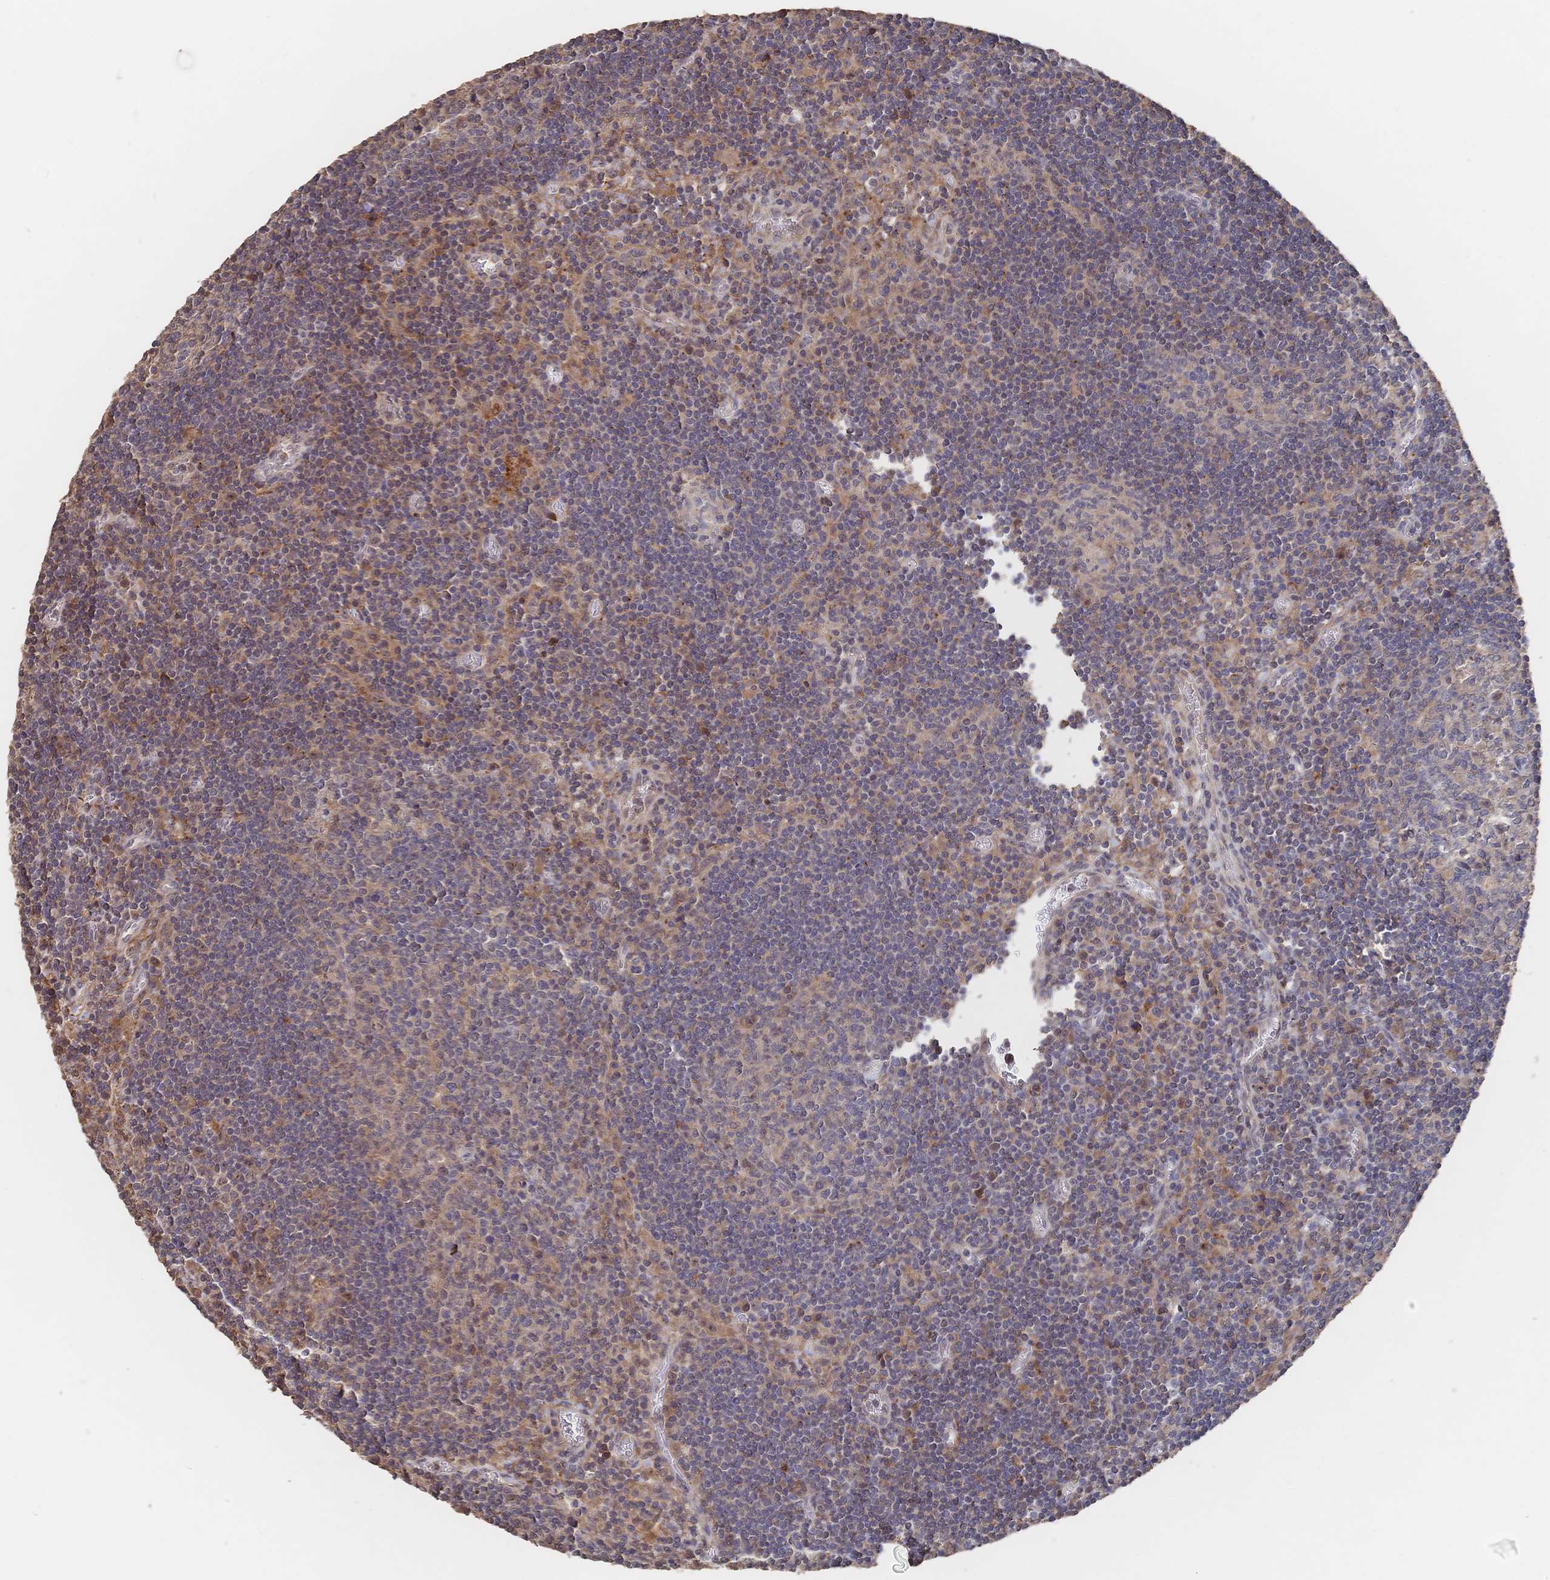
{"staining": {"intensity": "negative", "quantity": "none", "location": "none"}, "tissue": "lymph node", "cell_type": "Germinal center cells", "image_type": "normal", "snomed": [{"axis": "morphology", "description": "Normal tissue, NOS"}, {"axis": "topography", "description": "Lymph node"}], "caption": "IHC histopathology image of benign lymph node stained for a protein (brown), which exhibits no positivity in germinal center cells.", "gene": "DNAJA4", "patient": {"sex": "male", "age": 67}}